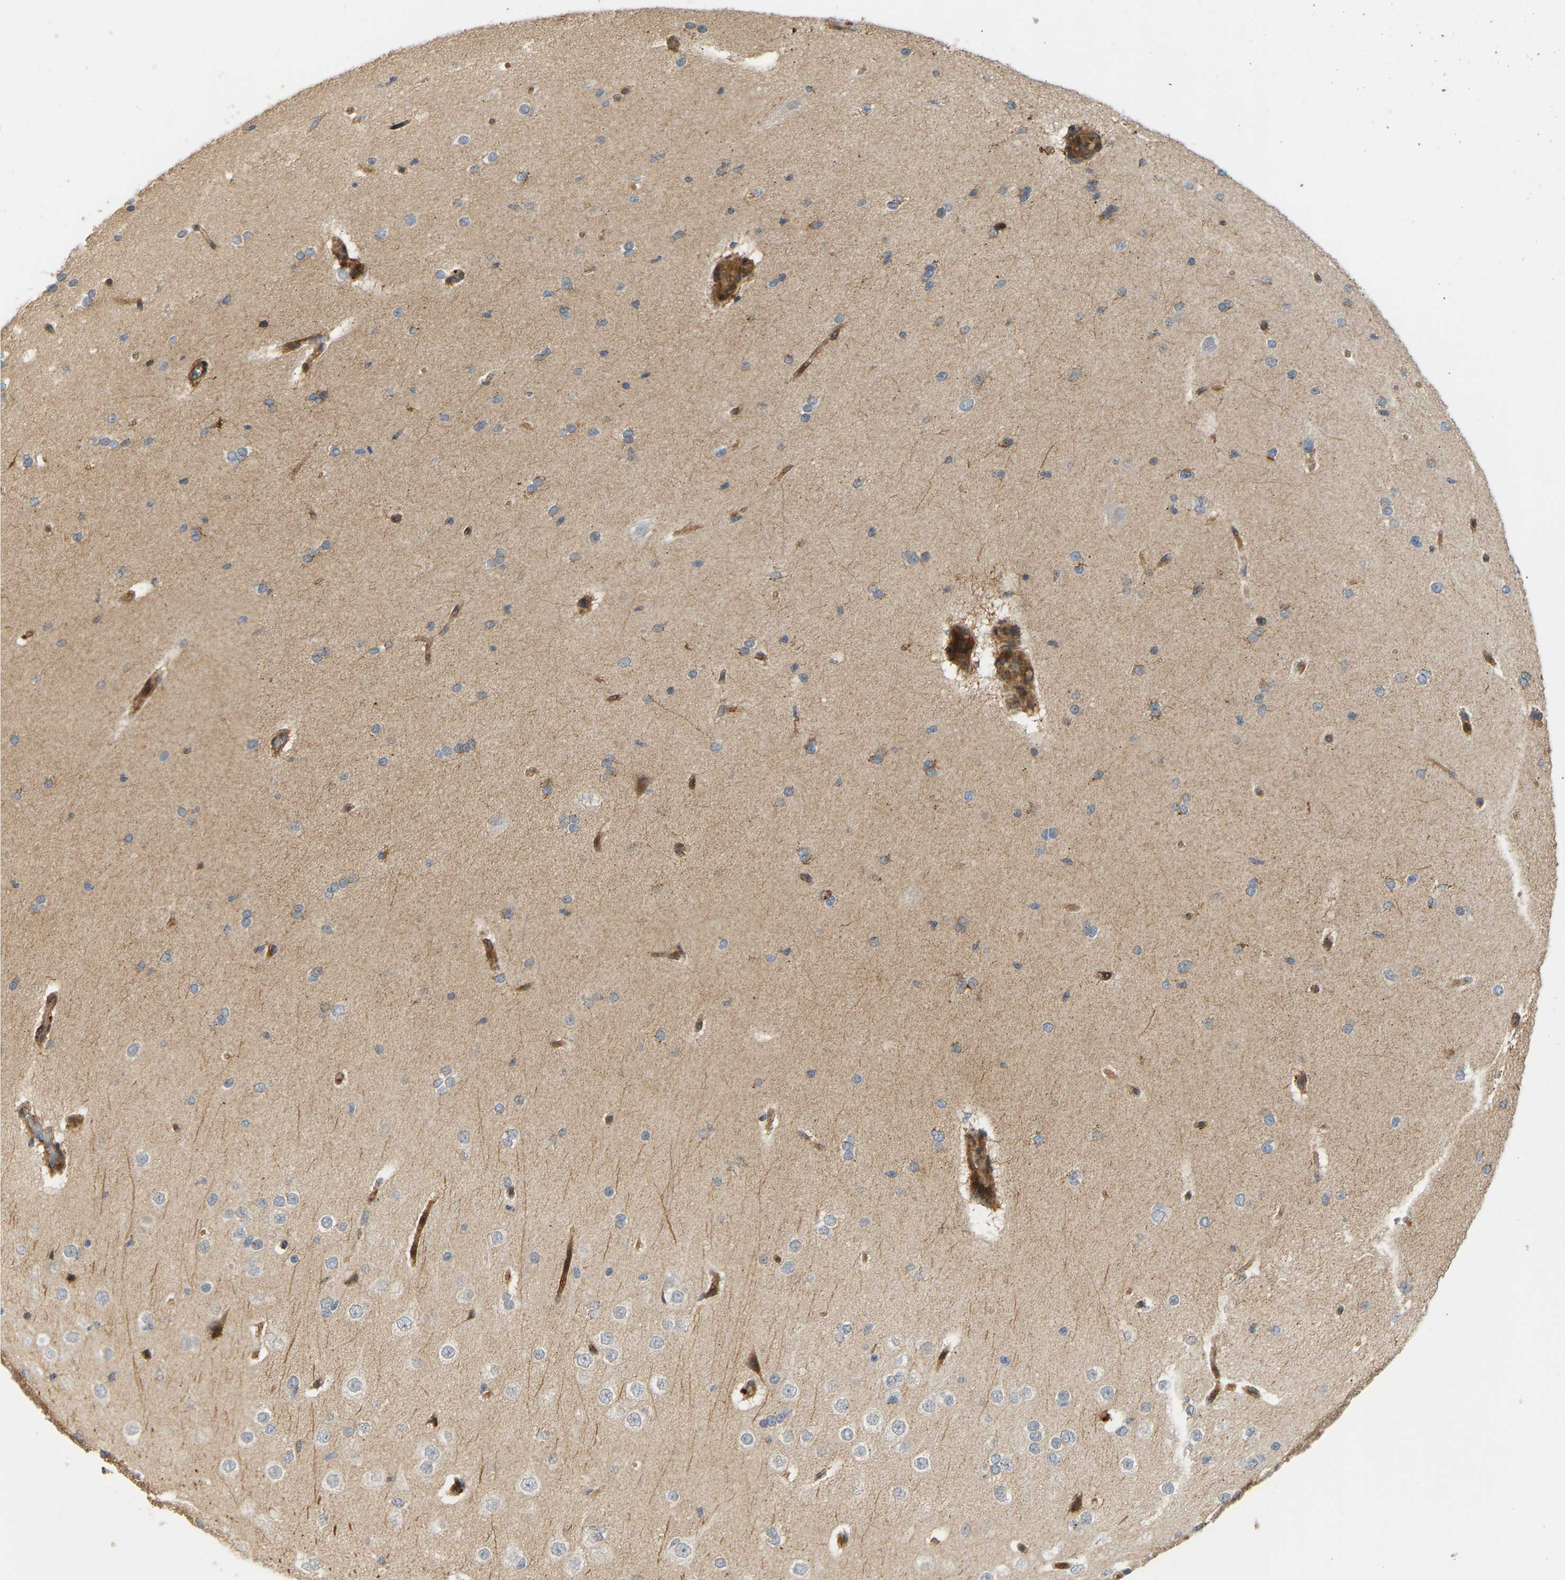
{"staining": {"intensity": "moderate", "quantity": ">75%", "location": "cytoplasmic/membranous"}, "tissue": "cerebral cortex", "cell_type": "Endothelial cells", "image_type": "normal", "snomed": [{"axis": "morphology", "description": "Normal tissue, NOS"}, {"axis": "morphology", "description": "Developmental malformation"}, {"axis": "topography", "description": "Cerebral cortex"}], "caption": "IHC (DAB (3,3'-diaminobenzidine)) staining of normal human cerebral cortex demonstrates moderate cytoplasmic/membranous protein staining in approximately >75% of endothelial cells.", "gene": "POGLUT2", "patient": {"sex": "female", "age": 30}}